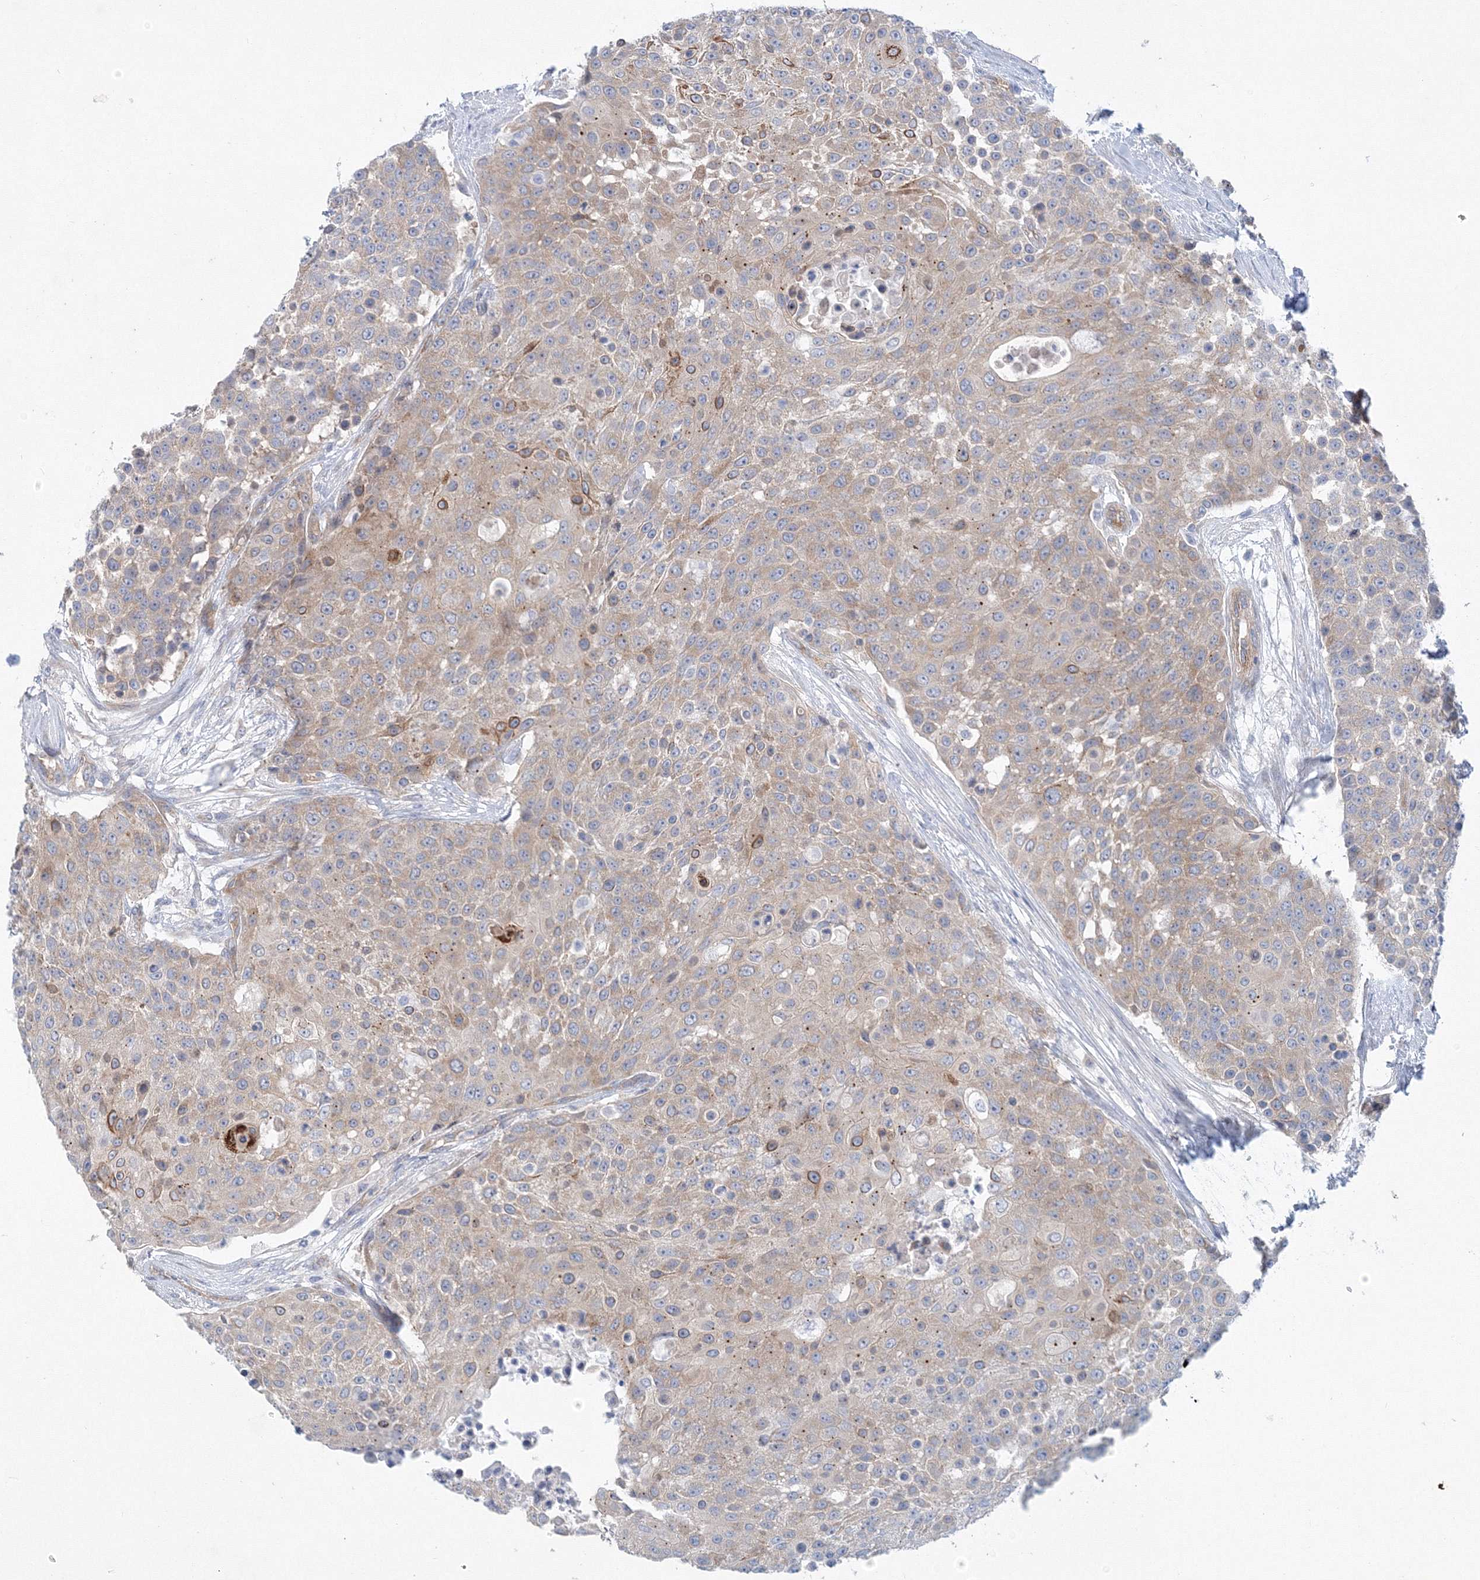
{"staining": {"intensity": "weak", "quantity": "25%-75%", "location": "cytoplasmic/membranous"}, "tissue": "urothelial cancer", "cell_type": "Tumor cells", "image_type": "cancer", "snomed": [{"axis": "morphology", "description": "Urothelial carcinoma, High grade"}, {"axis": "topography", "description": "Urinary bladder"}], "caption": "Immunohistochemistry of high-grade urothelial carcinoma reveals low levels of weak cytoplasmic/membranous positivity in approximately 25%-75% of tumor cells.", "gene": "TANC1", "patient": {"sex": "female", "age": 63}}